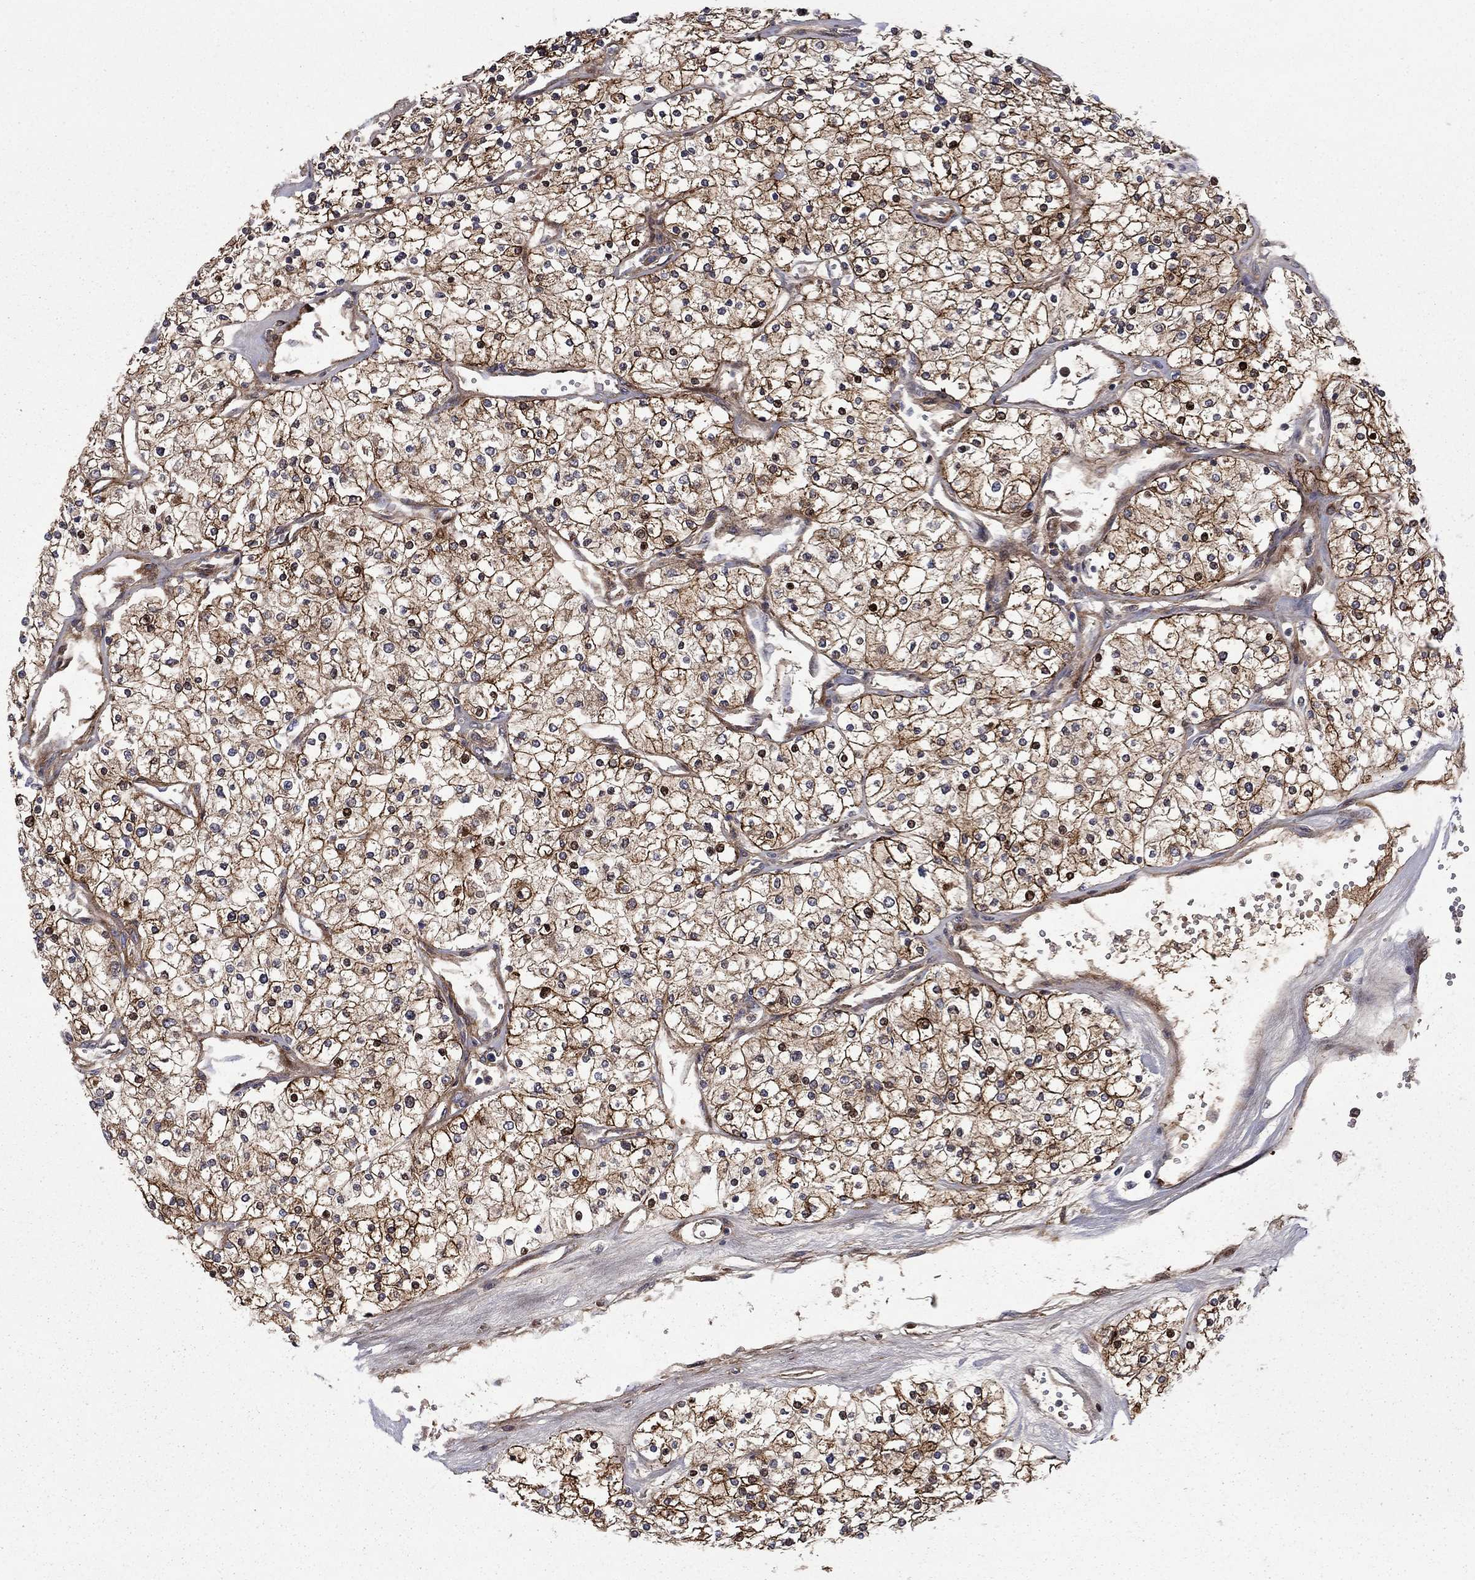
{"staining": {"intensity": "strong", "quantity": ">75%", "location": "cytoplasmic/membranous"}, "tissue": "renal cancer", "cell_type": "Tumor cells", "image_type": "cancer", "snomed": [{"axis": "morphology", "description": "Adenocarcinoma, NOS"}, {"axis": "topography", "description": "Kidney"}], "caption": "Brown immunohistochemical staining in human renal cancer shows strong cytoplasmic/membranous staining in about >75% of tumor cells.", "gene": "HDAC4", "patient": {"sex": "male", "age": 80}}